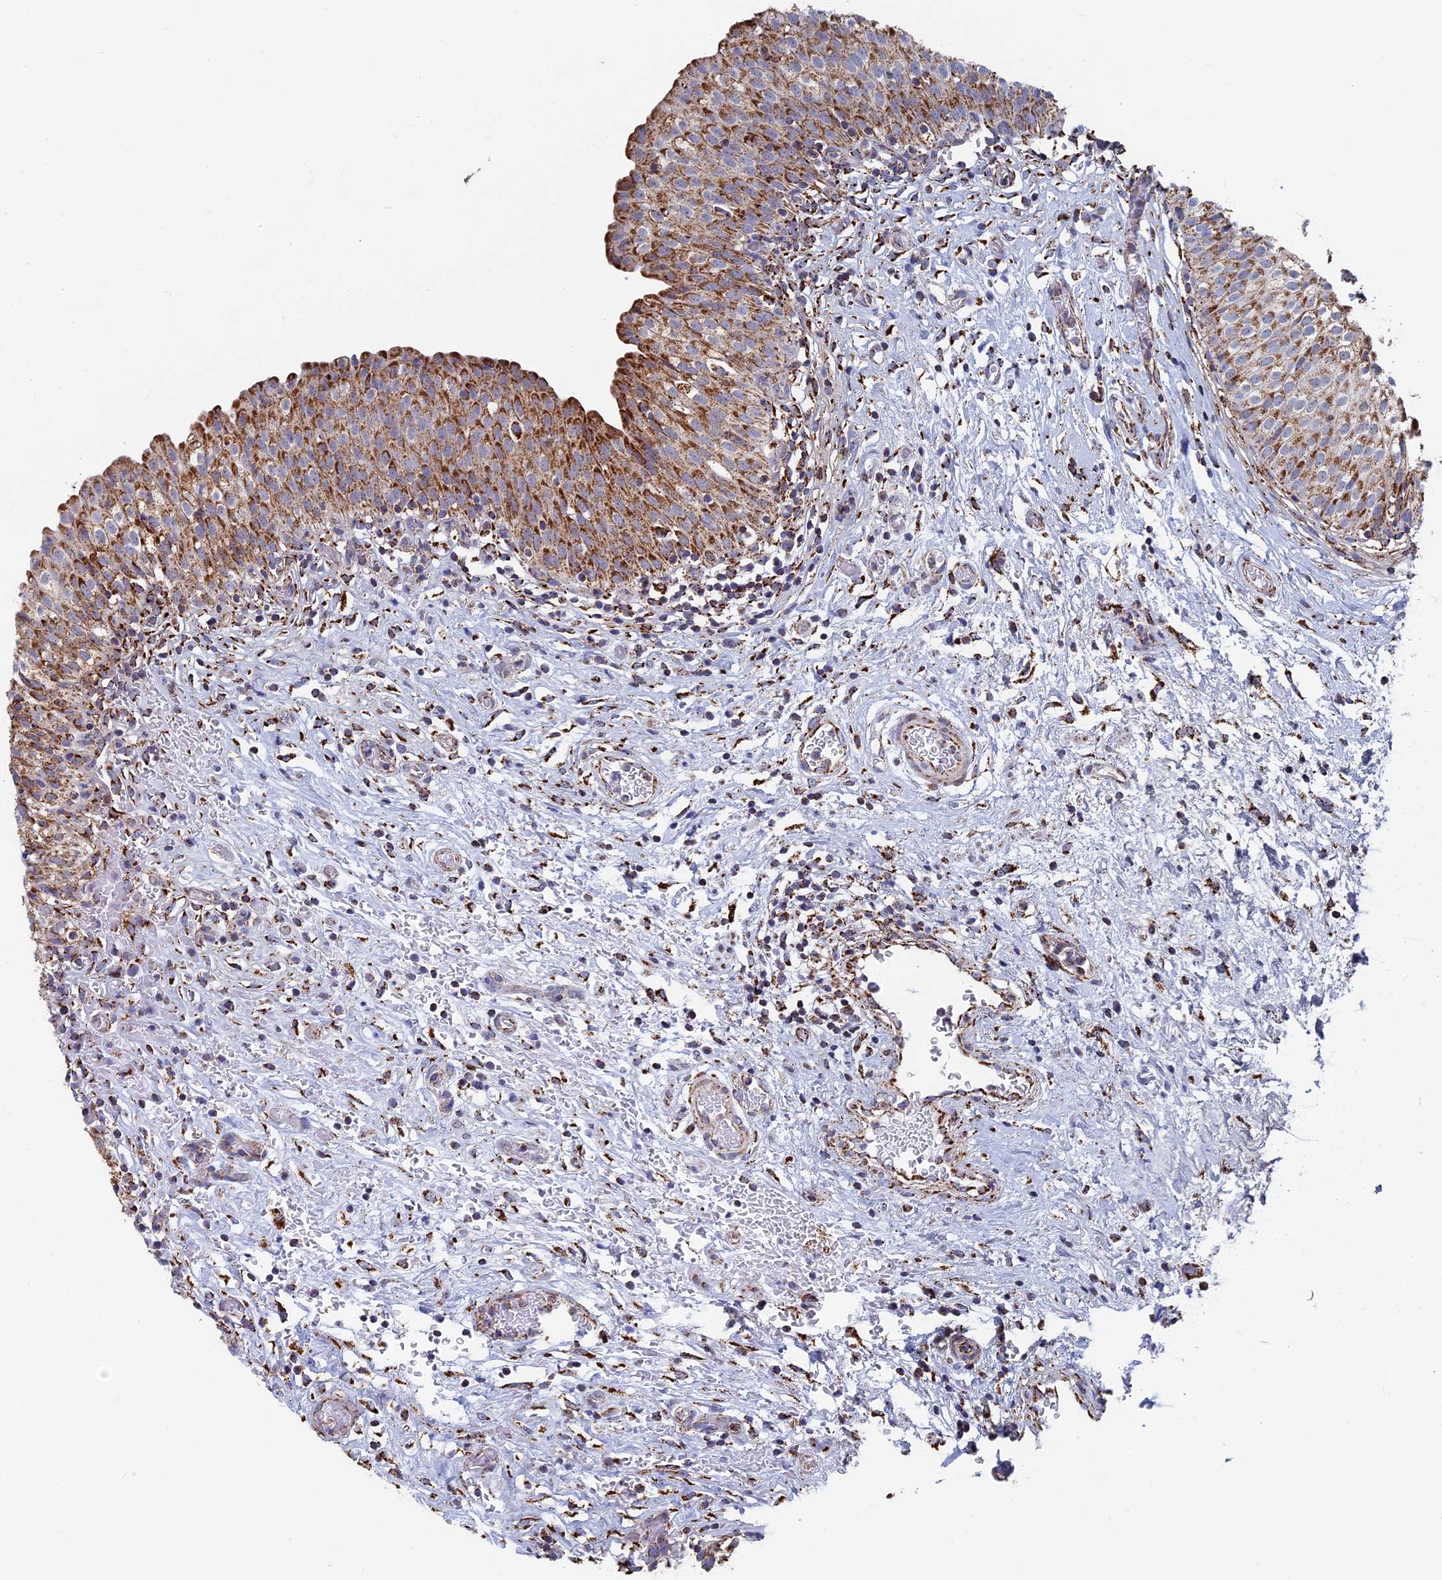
{"staining": {"intensity": "strong", "quantity": ">75%", "location": "cytoplasmic/membranous"}, "tissue": "urinary bladder", "cell_type": "Urothelial cells", "image_type": "normal", "snomed": [{"axis": "morphology", "description": "Normal tissue, NOS"}, {"axis": "topography", "description": "Urinary bladder"}], "caption": "Protein staining displays strong cytoplasmic/membranous positivity in about >75% of urothelial cells in normal urinary bladder.", "gene": "SEC24D", "patient": {"sex": "male", "age": 55}}